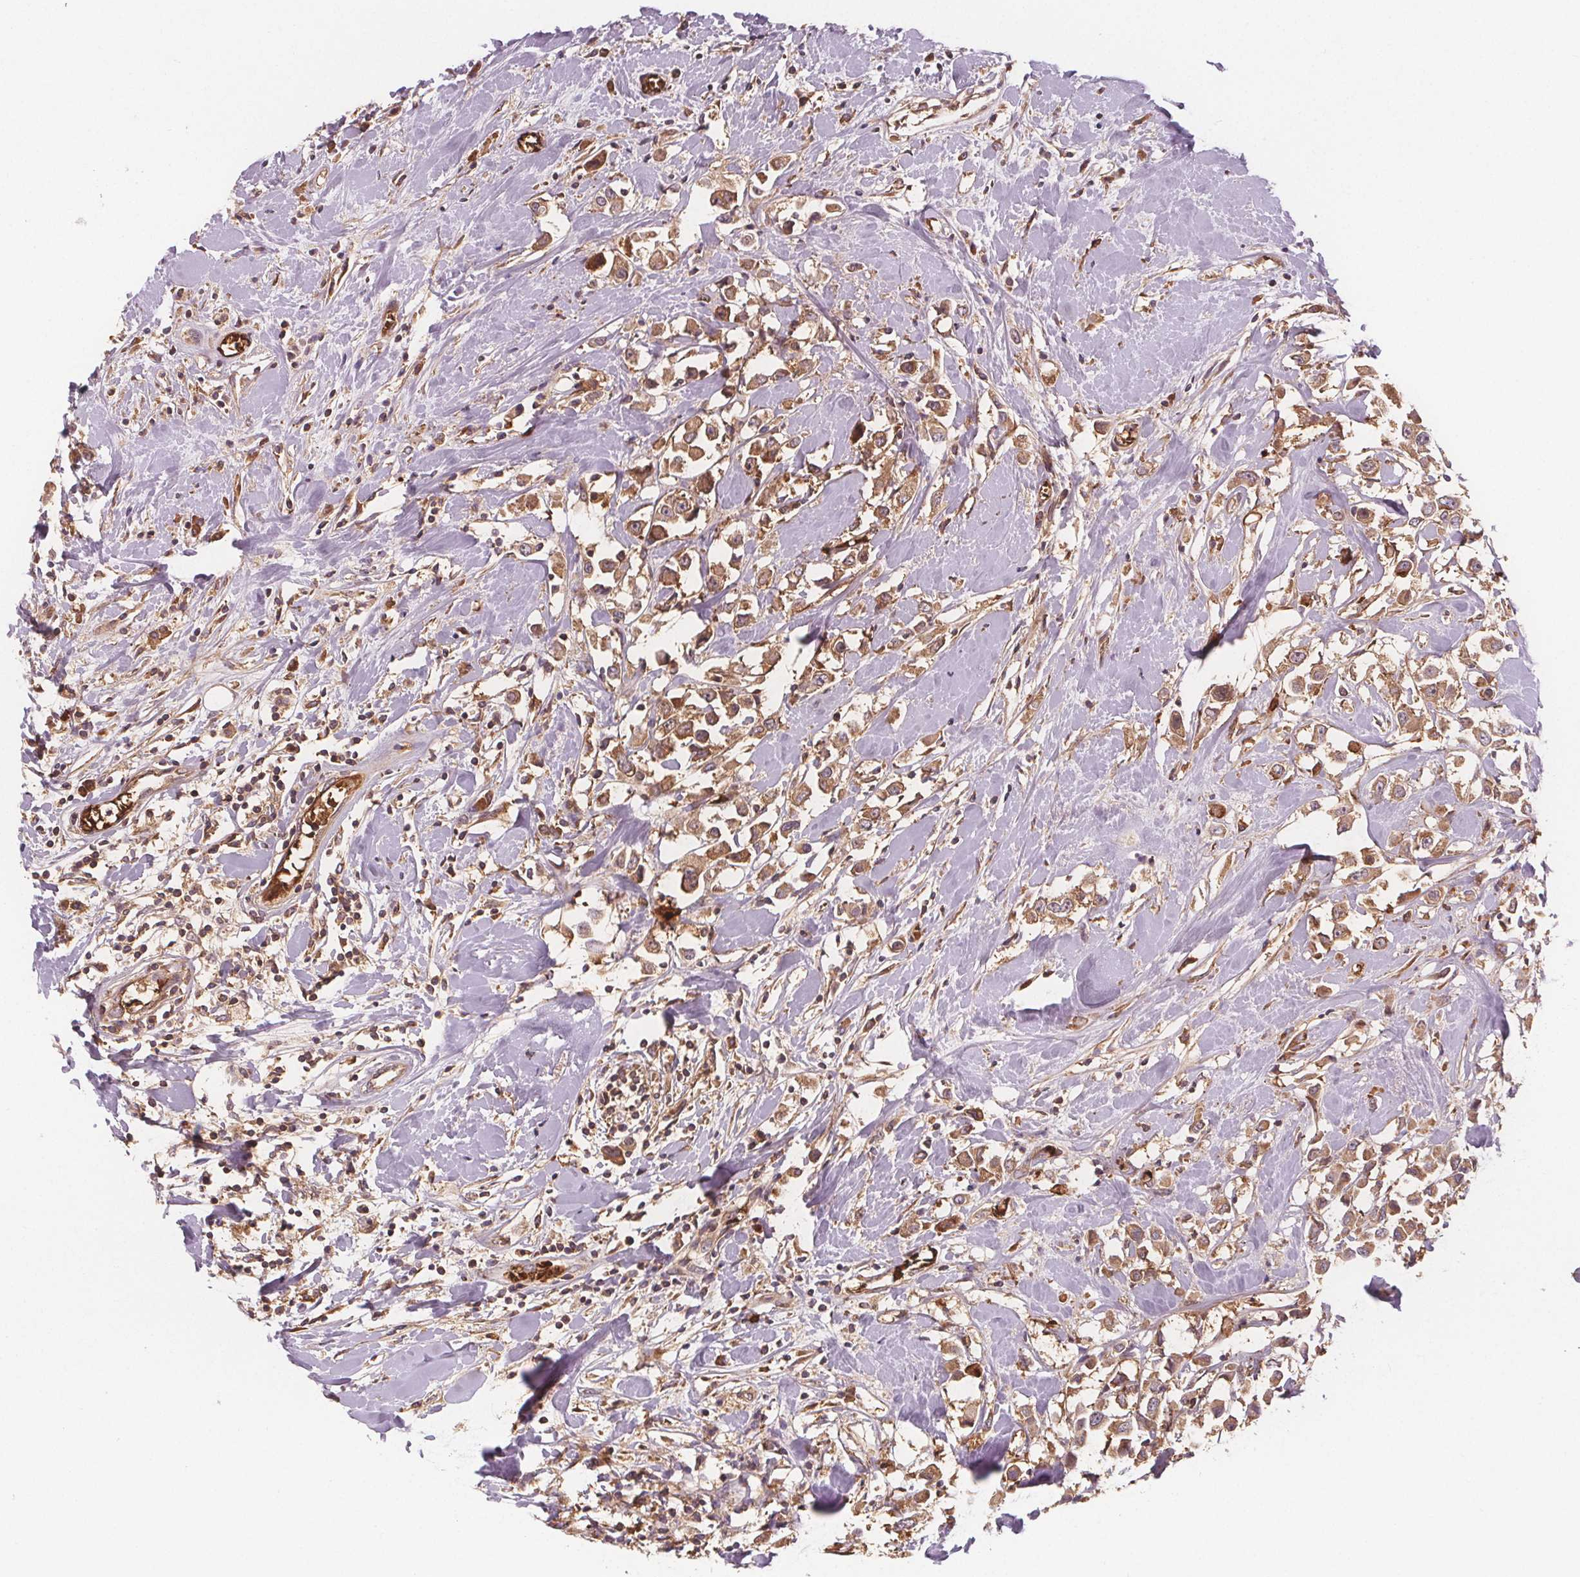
{"staining": {"intensity": "moderate", "quantity": ">75%", "location": "cytoplasmic/membranous"}, "tissue": "breast cancer", "cell_type": "Tumor cells", "image_type": "cancer", "snomed": [{"axis": "morphology", "description": "Duct carcinoma"}, {"axis": "topography", "description": "Breast"}], "caption": "Immunohistochemistry (DAB) staining of infiltrating ductal carcinoma (breast) exhibits moderate cytoplasmic/membranous protein expression in approximately >75% of tumor cells.", "gene": "EIF3D", "patient": {"sex": "female", "age": 61}}